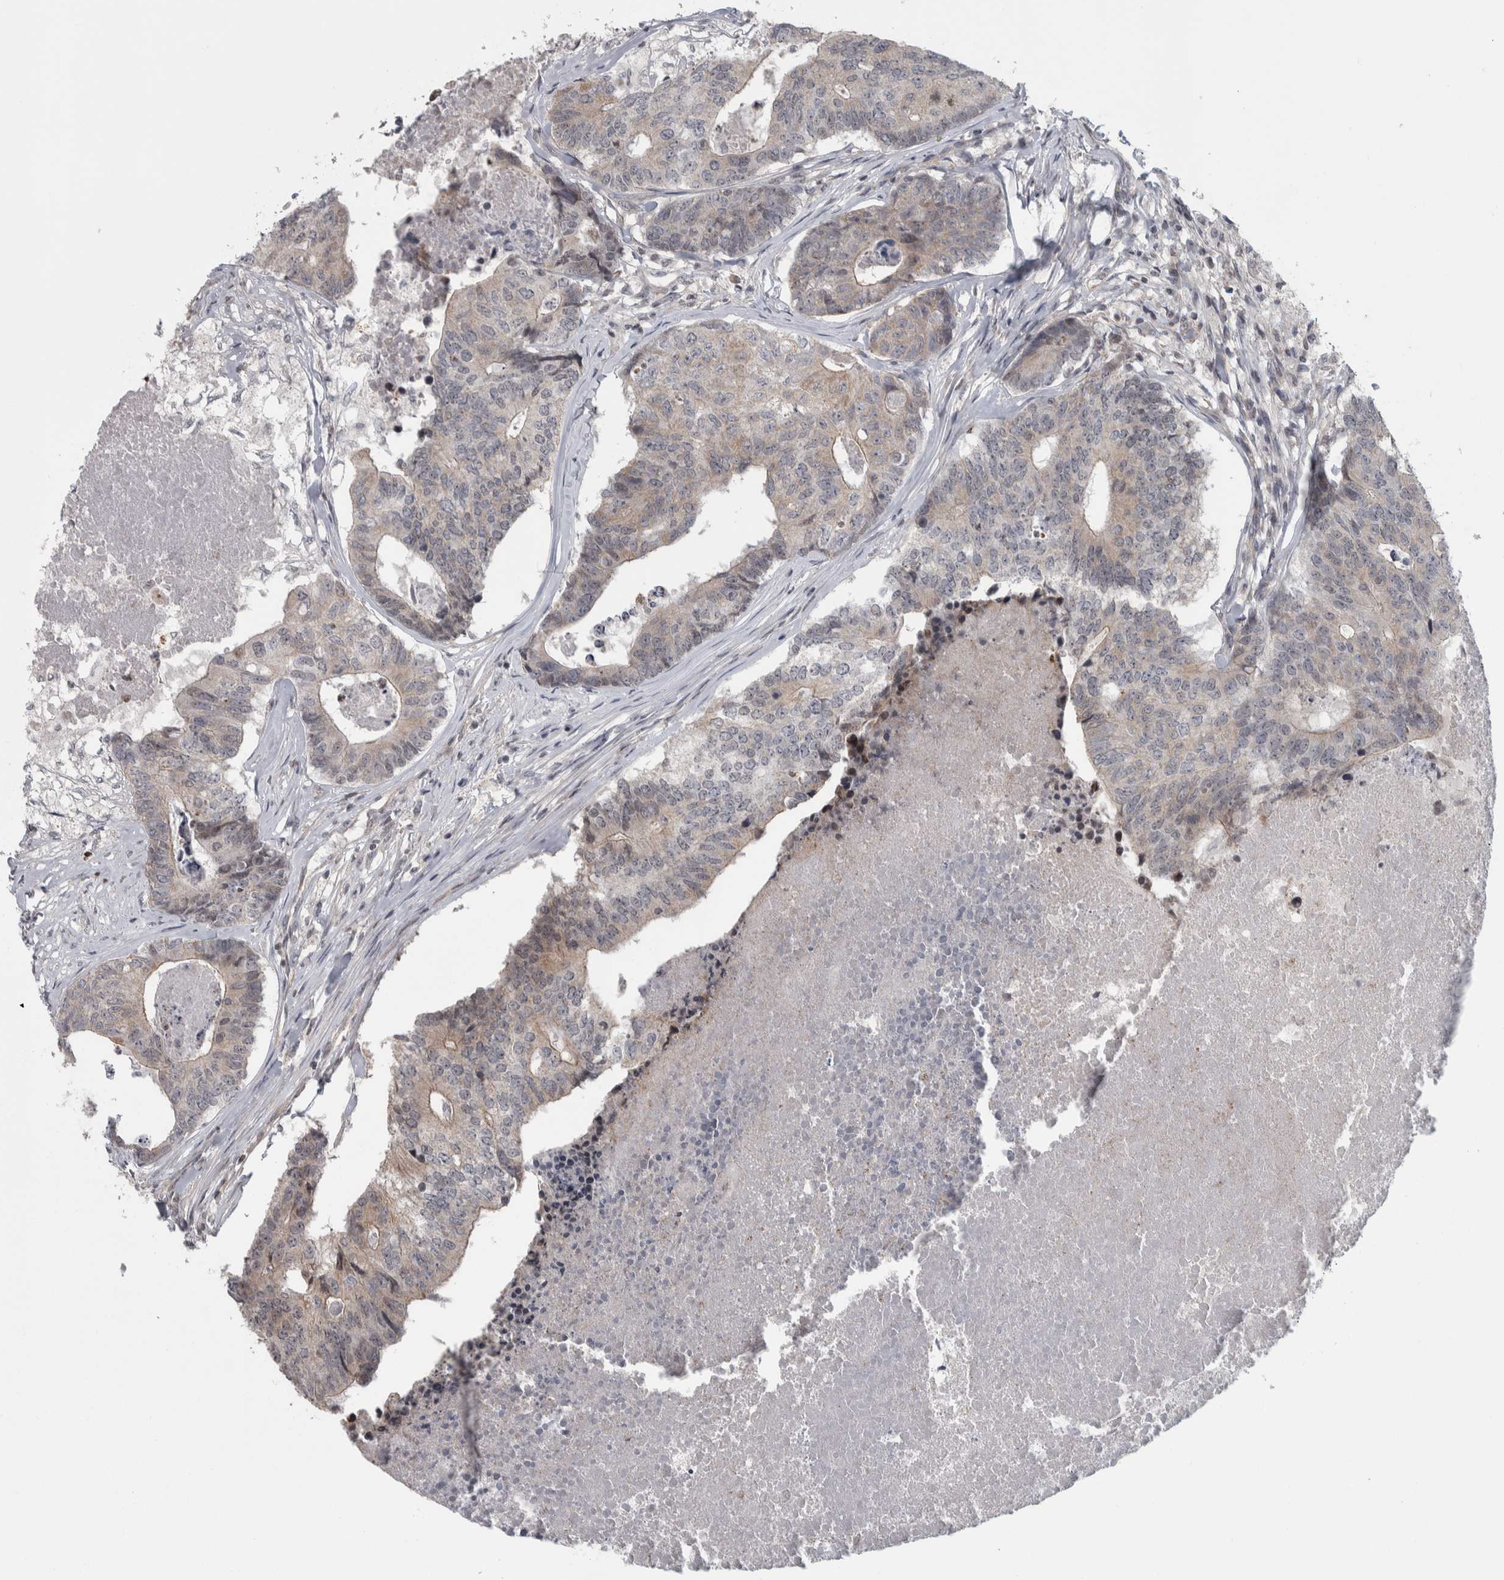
{"staining": {"intensity": "weak", "quantity": "<25%", "location": "cytoplasmic/membranous"}, "tissue": "colorectal cancer", "cell_type": "Tumor cells", "image_type": "cancer", "snomed": [{"axis": "morphology", "description": "Adenocarcinoma, NOS"}, {"axis": "topography", "description": "Colon"}], "caption": "An image of human adenocarcinoma (colorectal) is negative for staining in tumor cells.", "gene": "CWC27", "patient": {"sex": "female", "age": 67}}